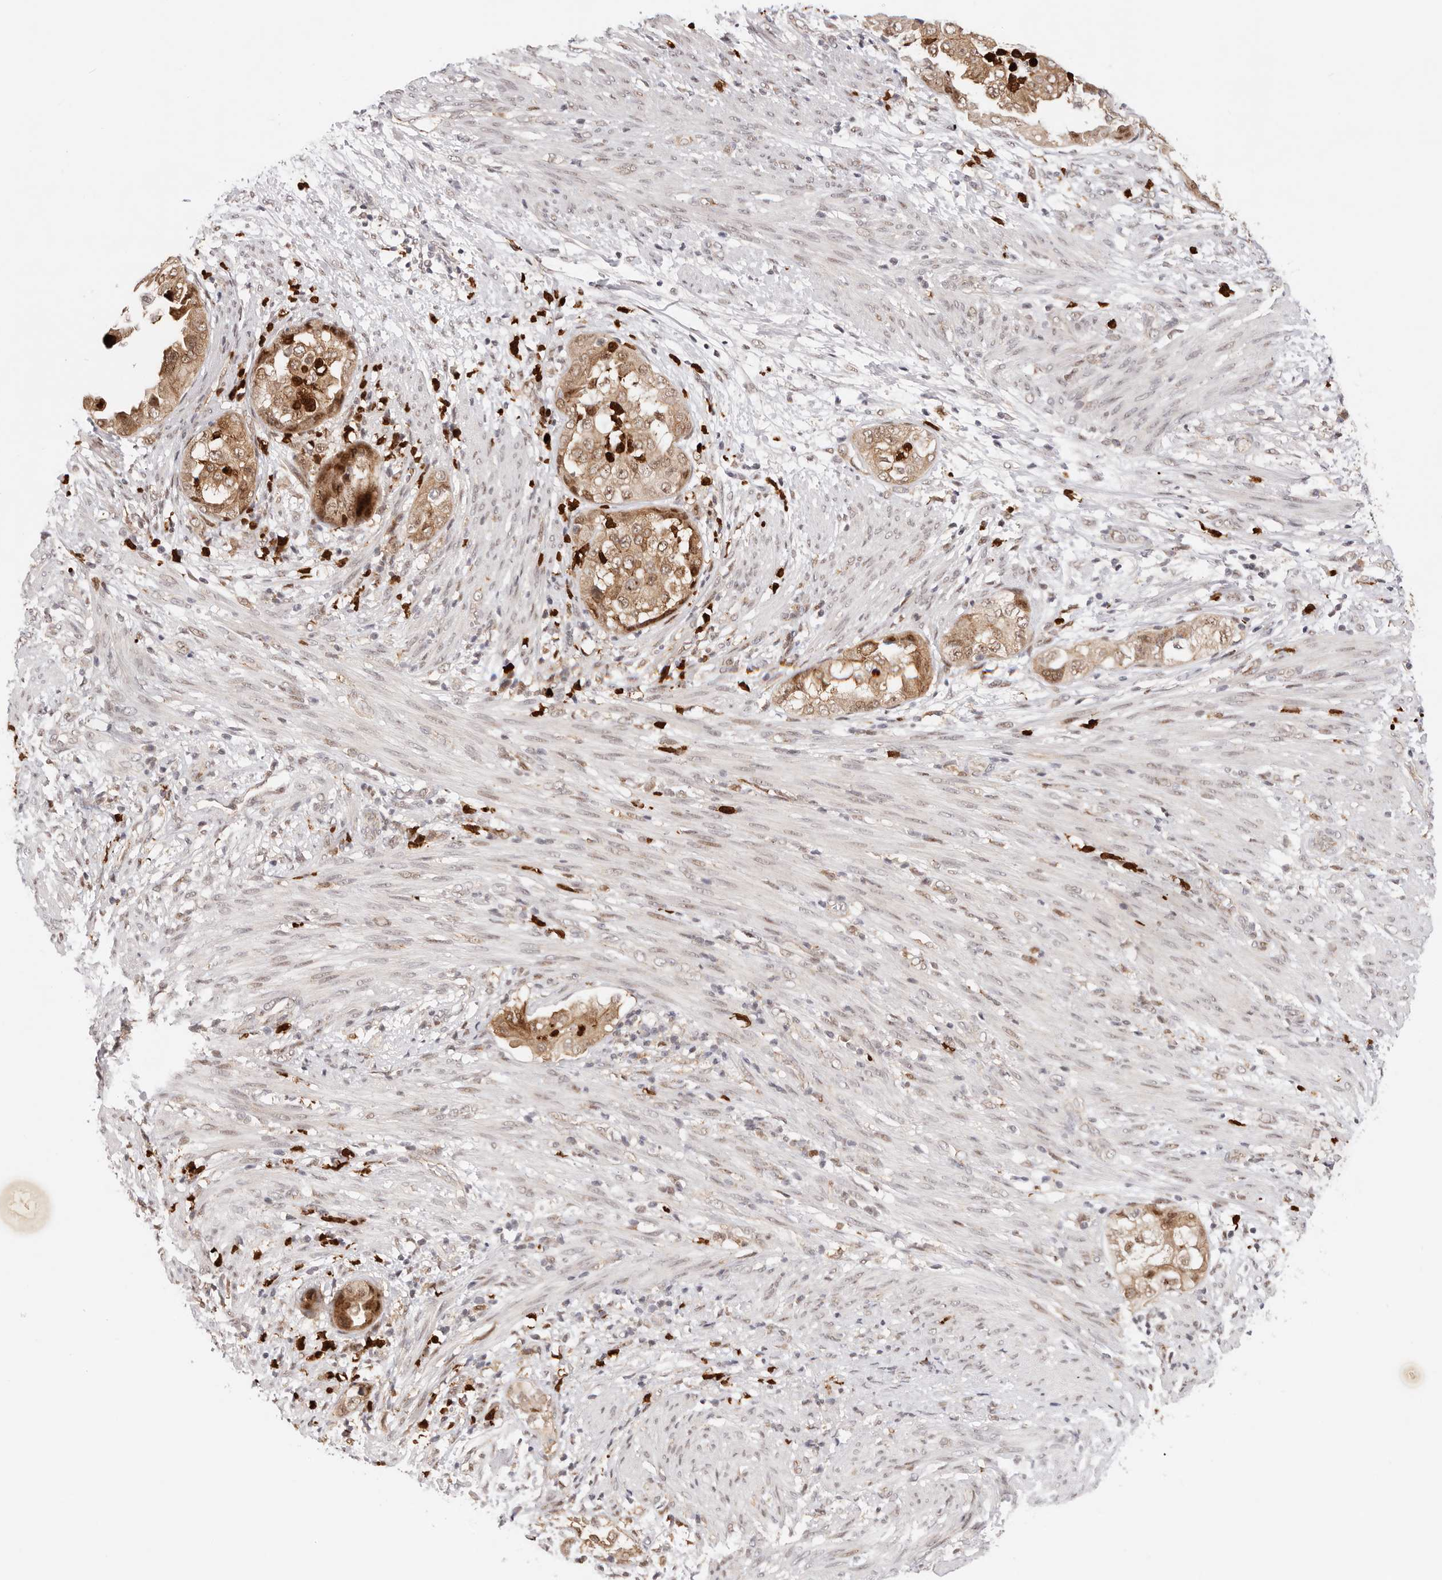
{"staining": {"intensity": "moderate", "quantity": ">75%", "location": "cytoplasmic/membranous"}, "tissue": "endometrial cancer", "cell_type": "Tumor cells", "image_type": "cancer", "snomed": [{"axis": "morphology", "description": "Adenocarcinoma, NOS"}, {"axis": "topography", "description": "Endometrium"}], "caption": "Endometrial adenocarcinoma tissue demonstrates moderate cytoplasmic/membranous expression in approximately >75% of tumor cells Nuclei are stained in blue.", "gene": "AFDN", "patient": {"sex": "female", "age": 85}}